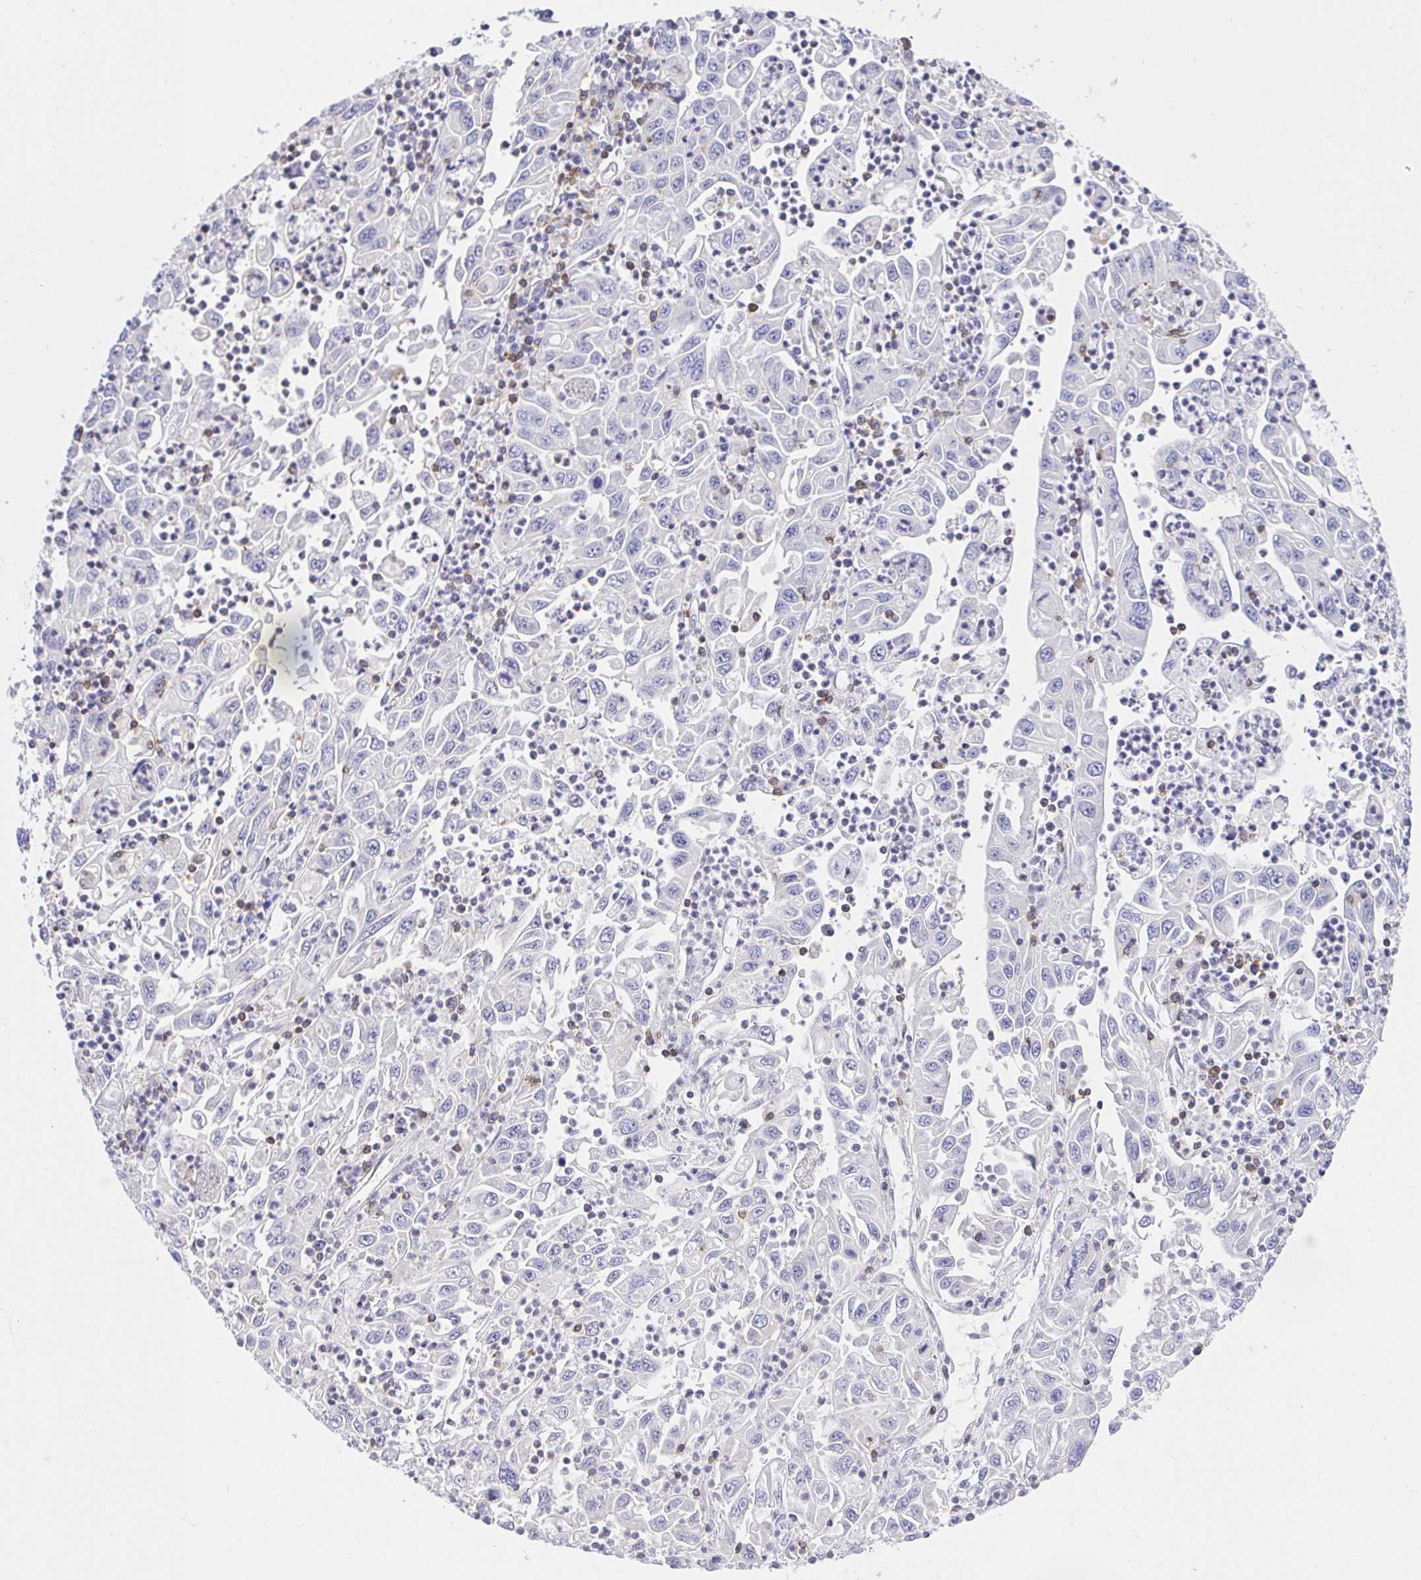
{"staining": {"intensity": "negative", "quantity": "none", "location": "none"}, "tissue": "endometrial cancer", "cell_type": "Tumor cells", "image_type": "cancer", "snomed": [{"axis": "morphology", "description": "Adenocarcinoma, NOS"}, {"axis": "topography", "description": "Uterus"}], "caption": "Micrograph shows no protein positivity in tumor cells of endometrial cancer (adenocarcinoma) tissue.", "gene": "SKAP1", "patient": {"sex": "female", "age": 62}}